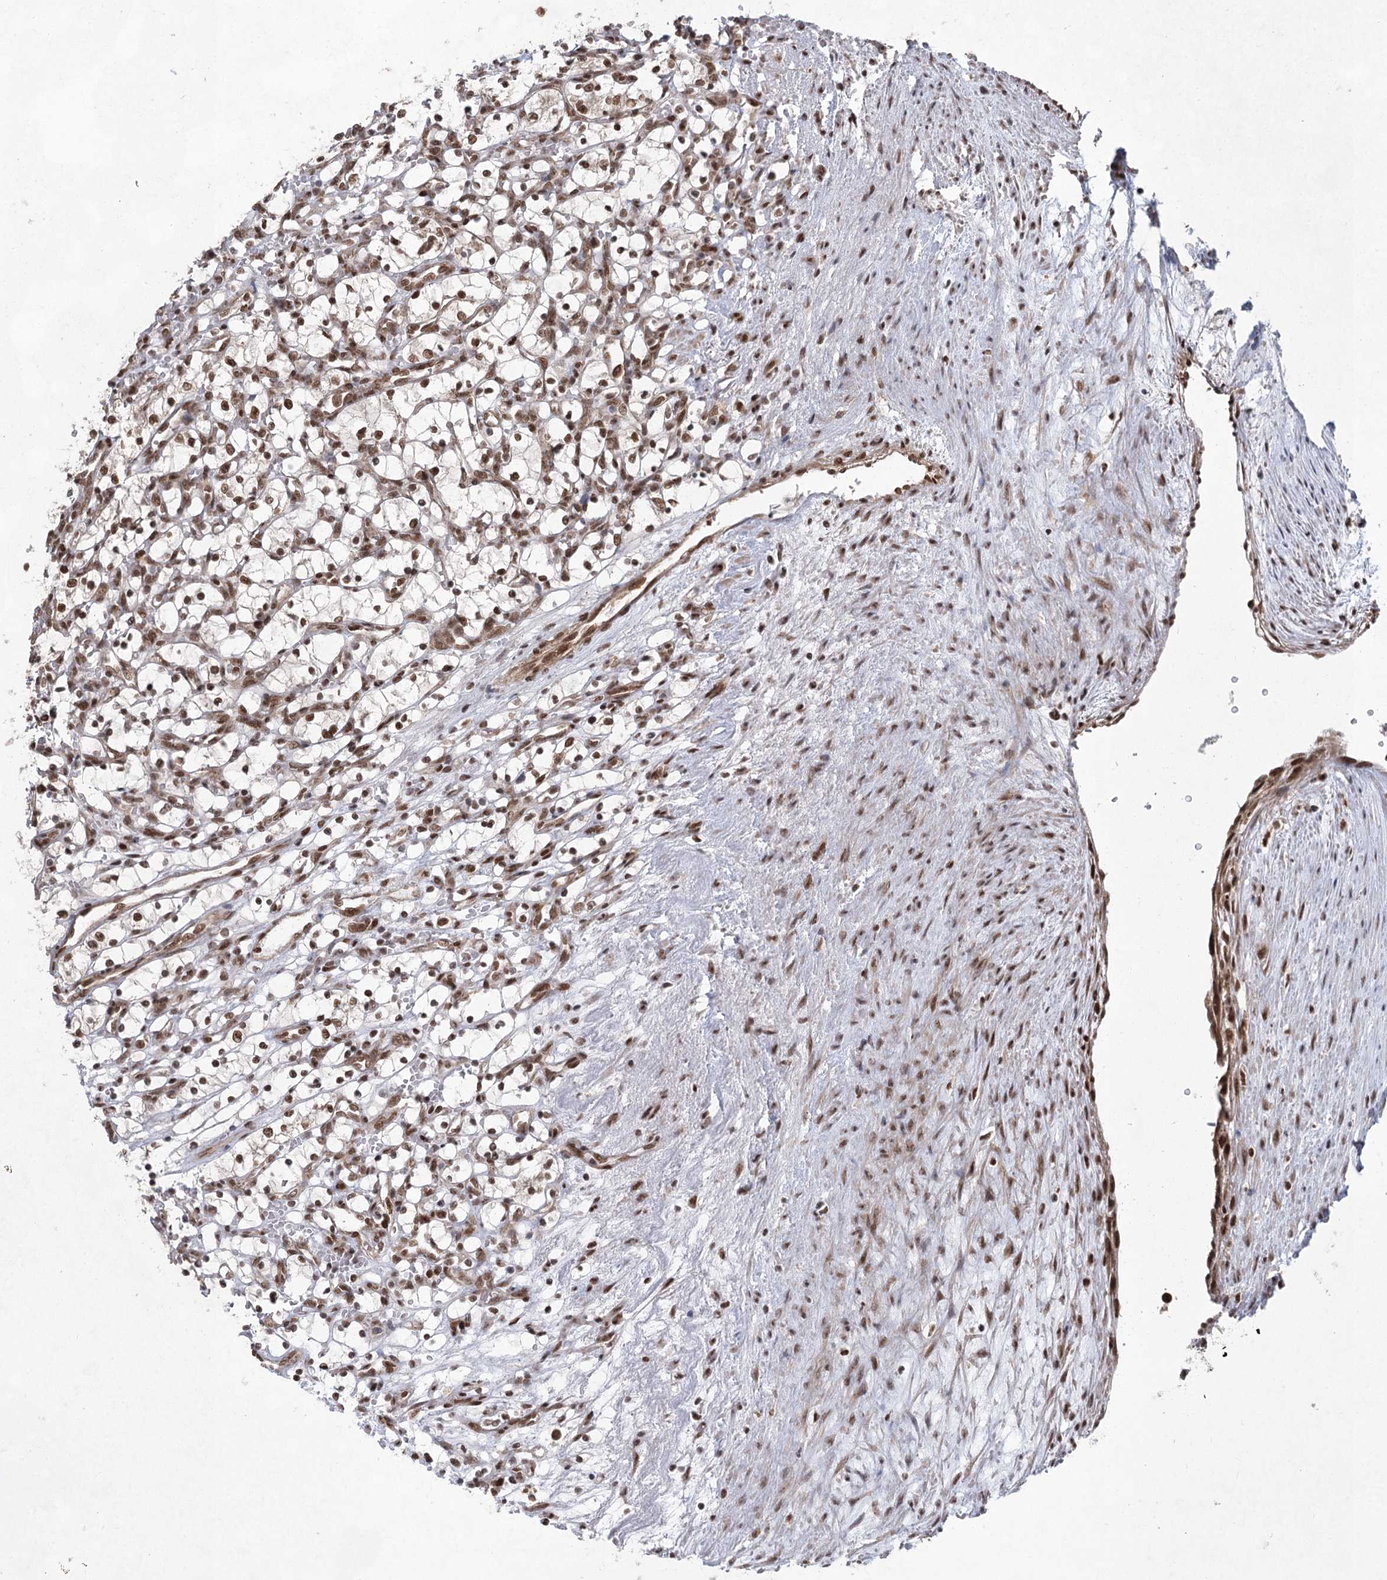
{"staining": {"intensity": "moderate", "quantity": ">75%", "location": "nuclear"}, "tissue": "renal cancer", "cell_type": "Tumor cells", "image_type": "cancer", "snomed": [{"axis": "morphology", "description": "Adenocarcinoma, NOS"}, {"axis": "topography", "description": "Kidney"}], "caption": "Renal adenocarcinoma stained with a brown dye displays moderate nuclear positive expression in about >75% of tumor cells.", "gene": "ZCCHC8", "patient": {"sex": "female", "age": 69}}